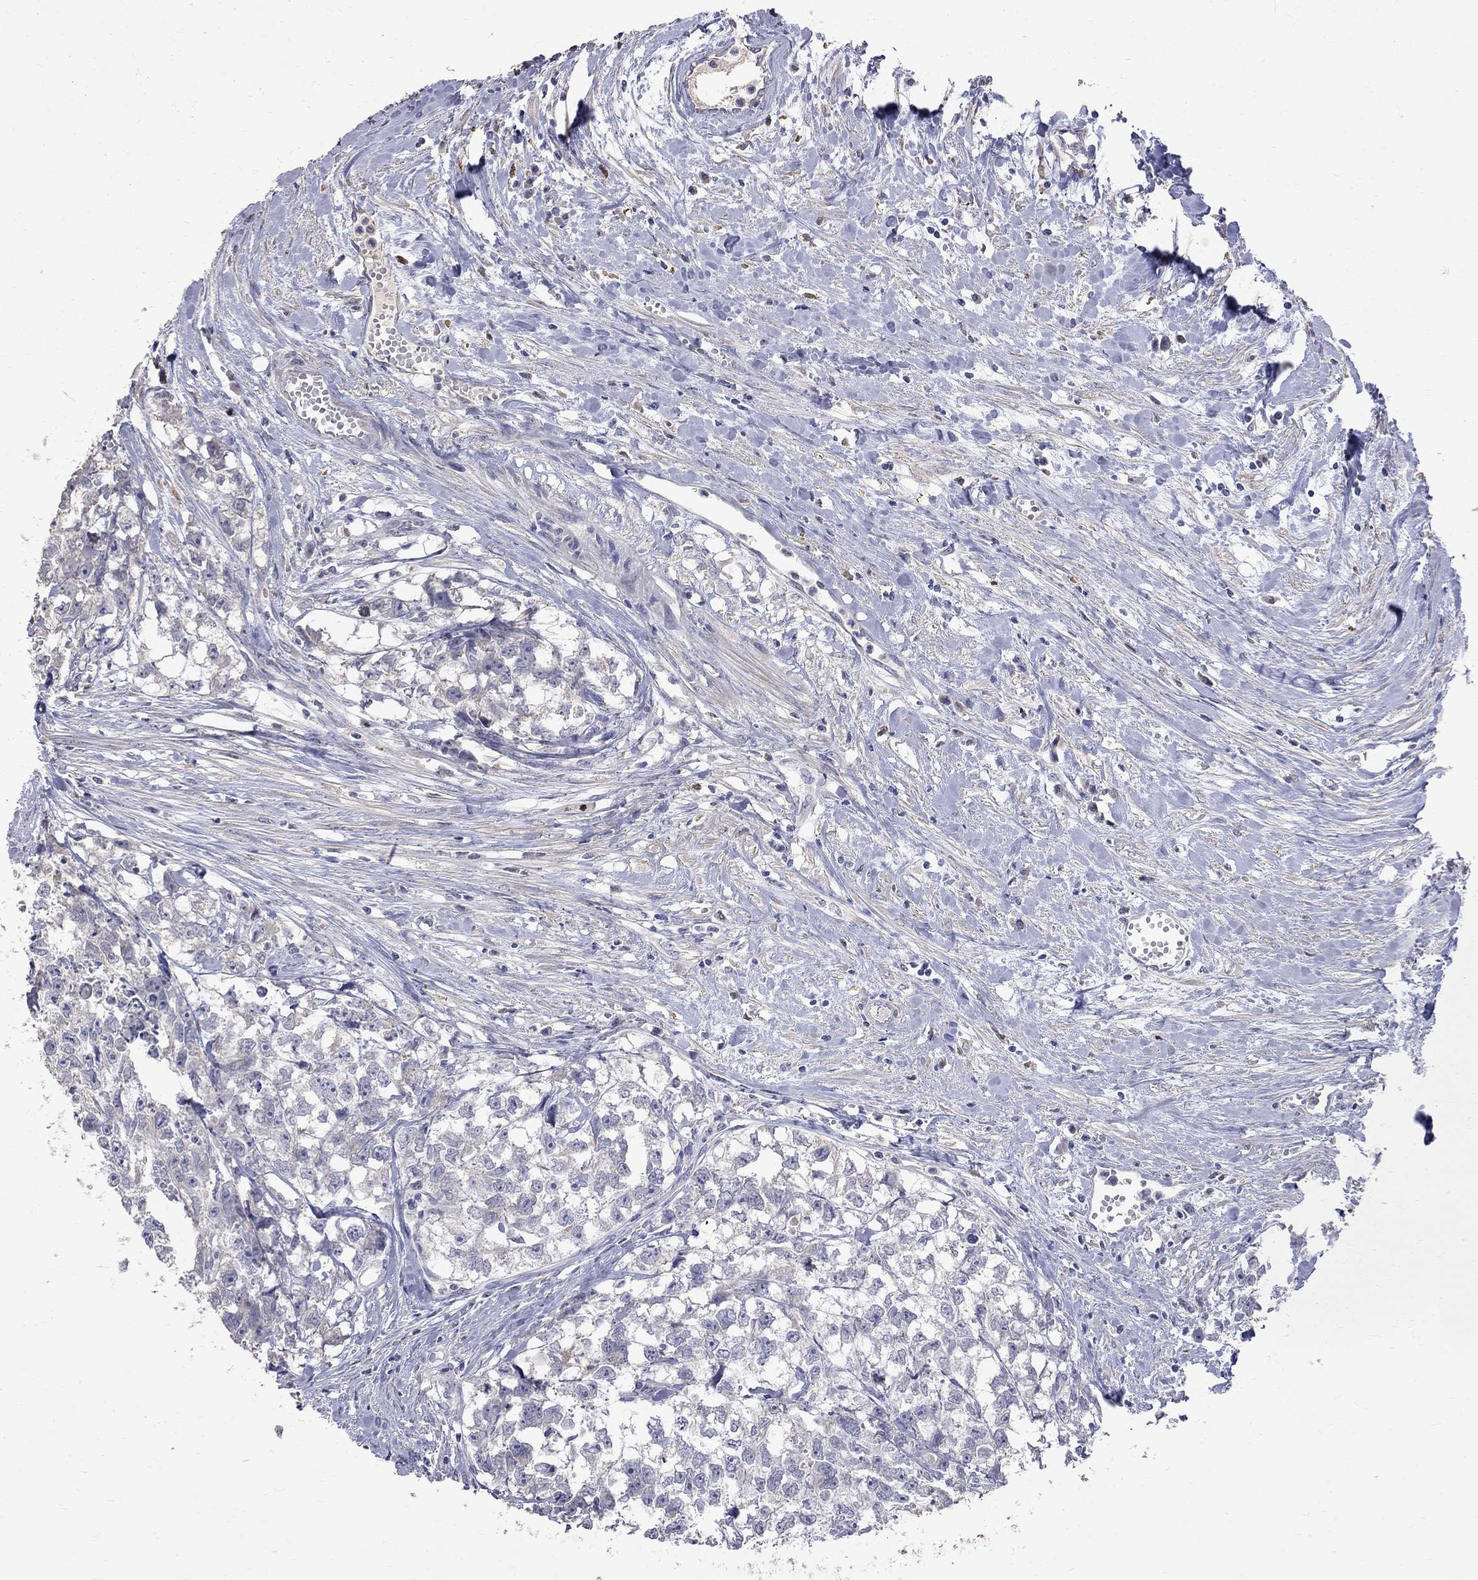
{"staining": {"intensity": "negative", "quantity": "none", "location": "none"}, "tissue": "testis cancer", "cell_type": "Tumor cells", "image_type": "cancer", "snomed": [{"axis": "morphology", "description": "Carcinoma, Embryonal, NOS"}, {"axis": "morphology", "description": "Teratoma, malignant, NOS"}, {"axis": "topography", "description": "Testis"}], "caption": "Tumor cells show no significant protein staining in testis cancer (embryonal carcinoma).", "gene": "CKAP2", "patient": {"sex": "male", "age": 44}}